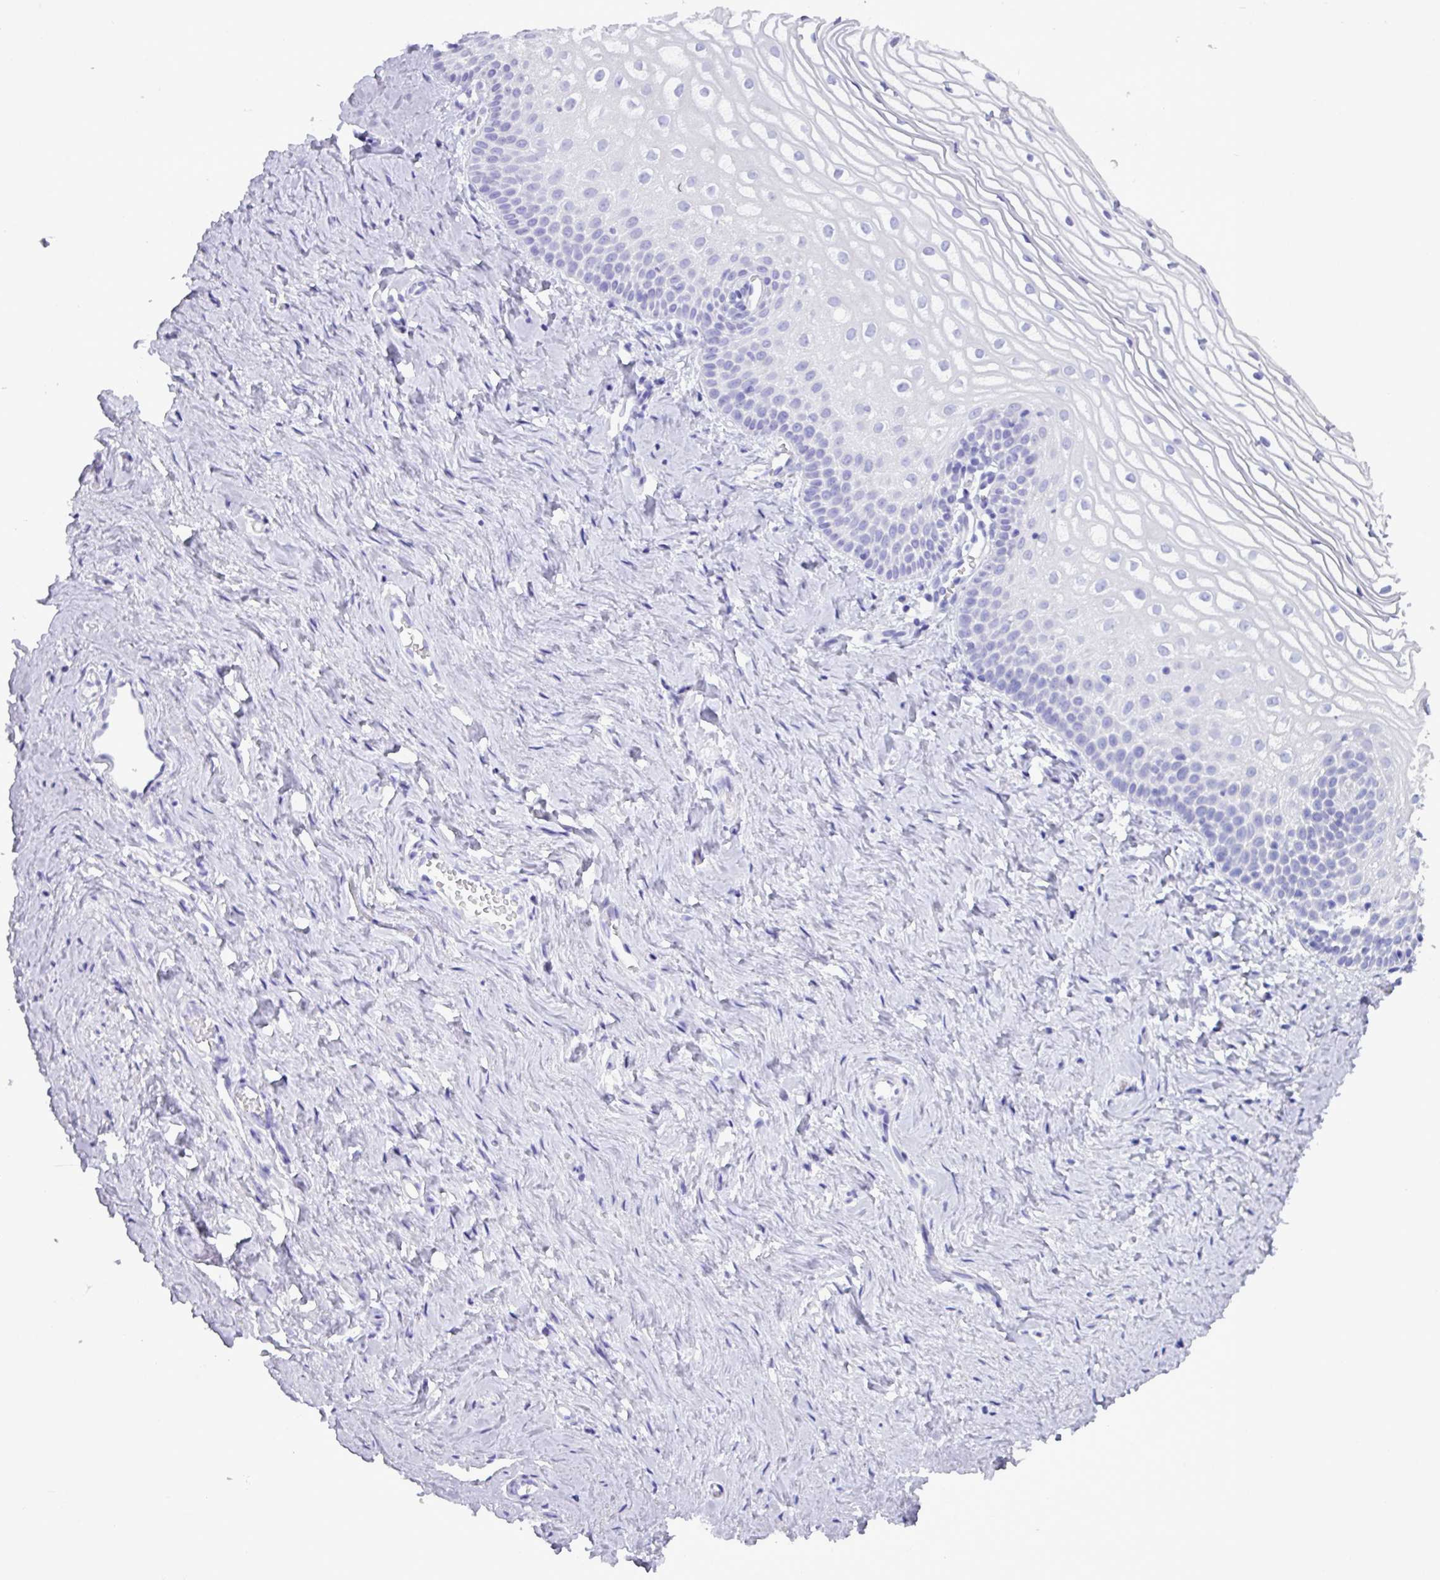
{"staining": {"intensity": "negative", "quantity": "none", "location": "none"}, "tissue": "vagina", "cell_type": "Squamous epithelial cells", "image_type": "normal", "snomed": [{"axis": "morphology", "description": "Normal tissue, NOS"}, {"axis": "topography", "description": "Vagina"}], "caption": "The histopathology image reveals no staining of squamous epithelial cells in normal vagina.", "gene": "STIMATE", "patient": {"sex": "female", "age": 56}}